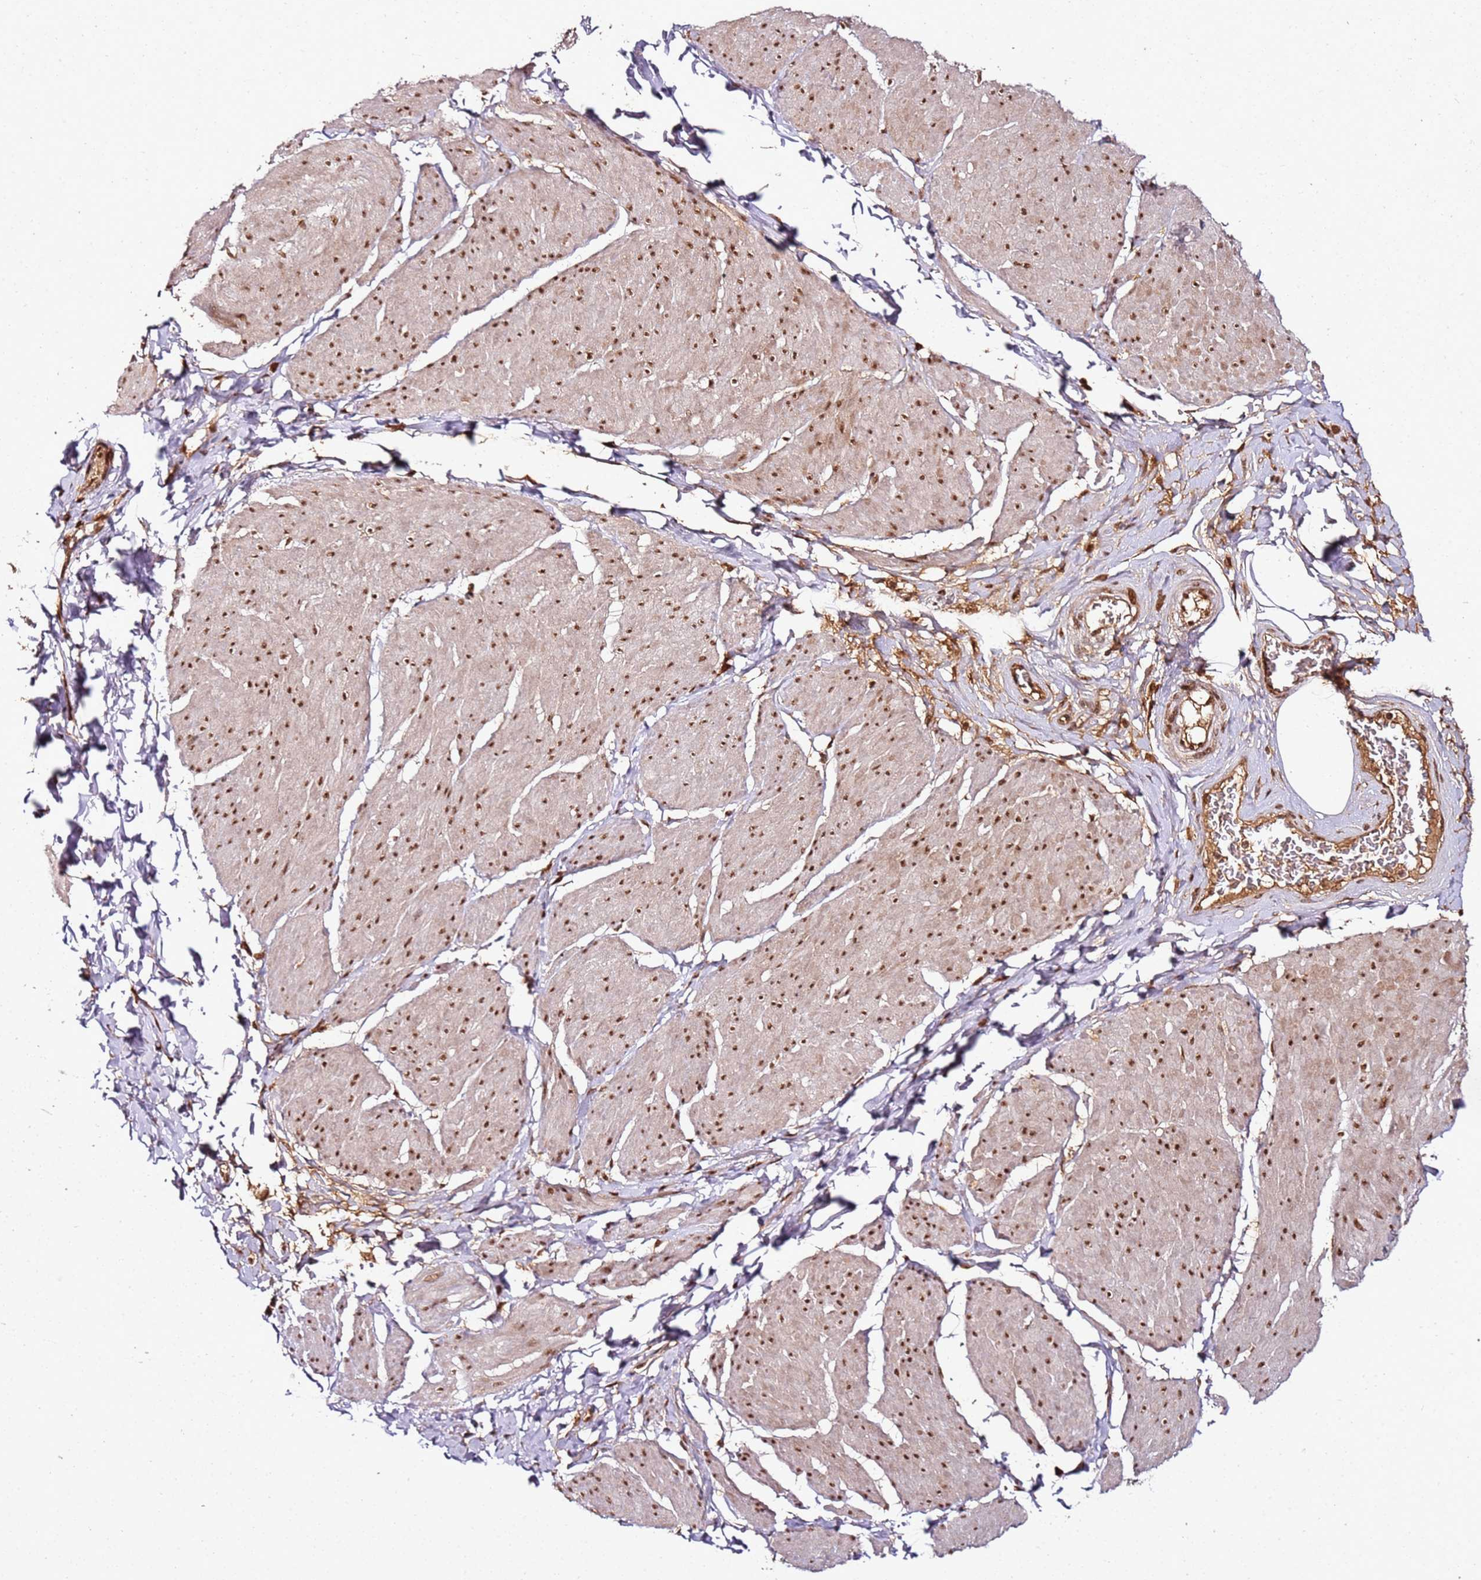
{"staining": {"intensity": "strong", "quantity": ">75%", "location": "nuclear"}, "tissue": "smooth muscle", "cell_type": "Smooth muscle cells", "image_type": "normal", "snomed": [{"axis": "morphology", "description": "Urothelial carcinoma, High grade"}, {"axis": "topography", "description": "Urinary bladder"}], "caption": "Approximately >75% of smooth muscle cells in benign smooth muscle show strong nuclear protein positivity as visualized by brown immunohistochemical staining.", "gene": "XRN2", "patient": {"sex": "male", "age": 46}}